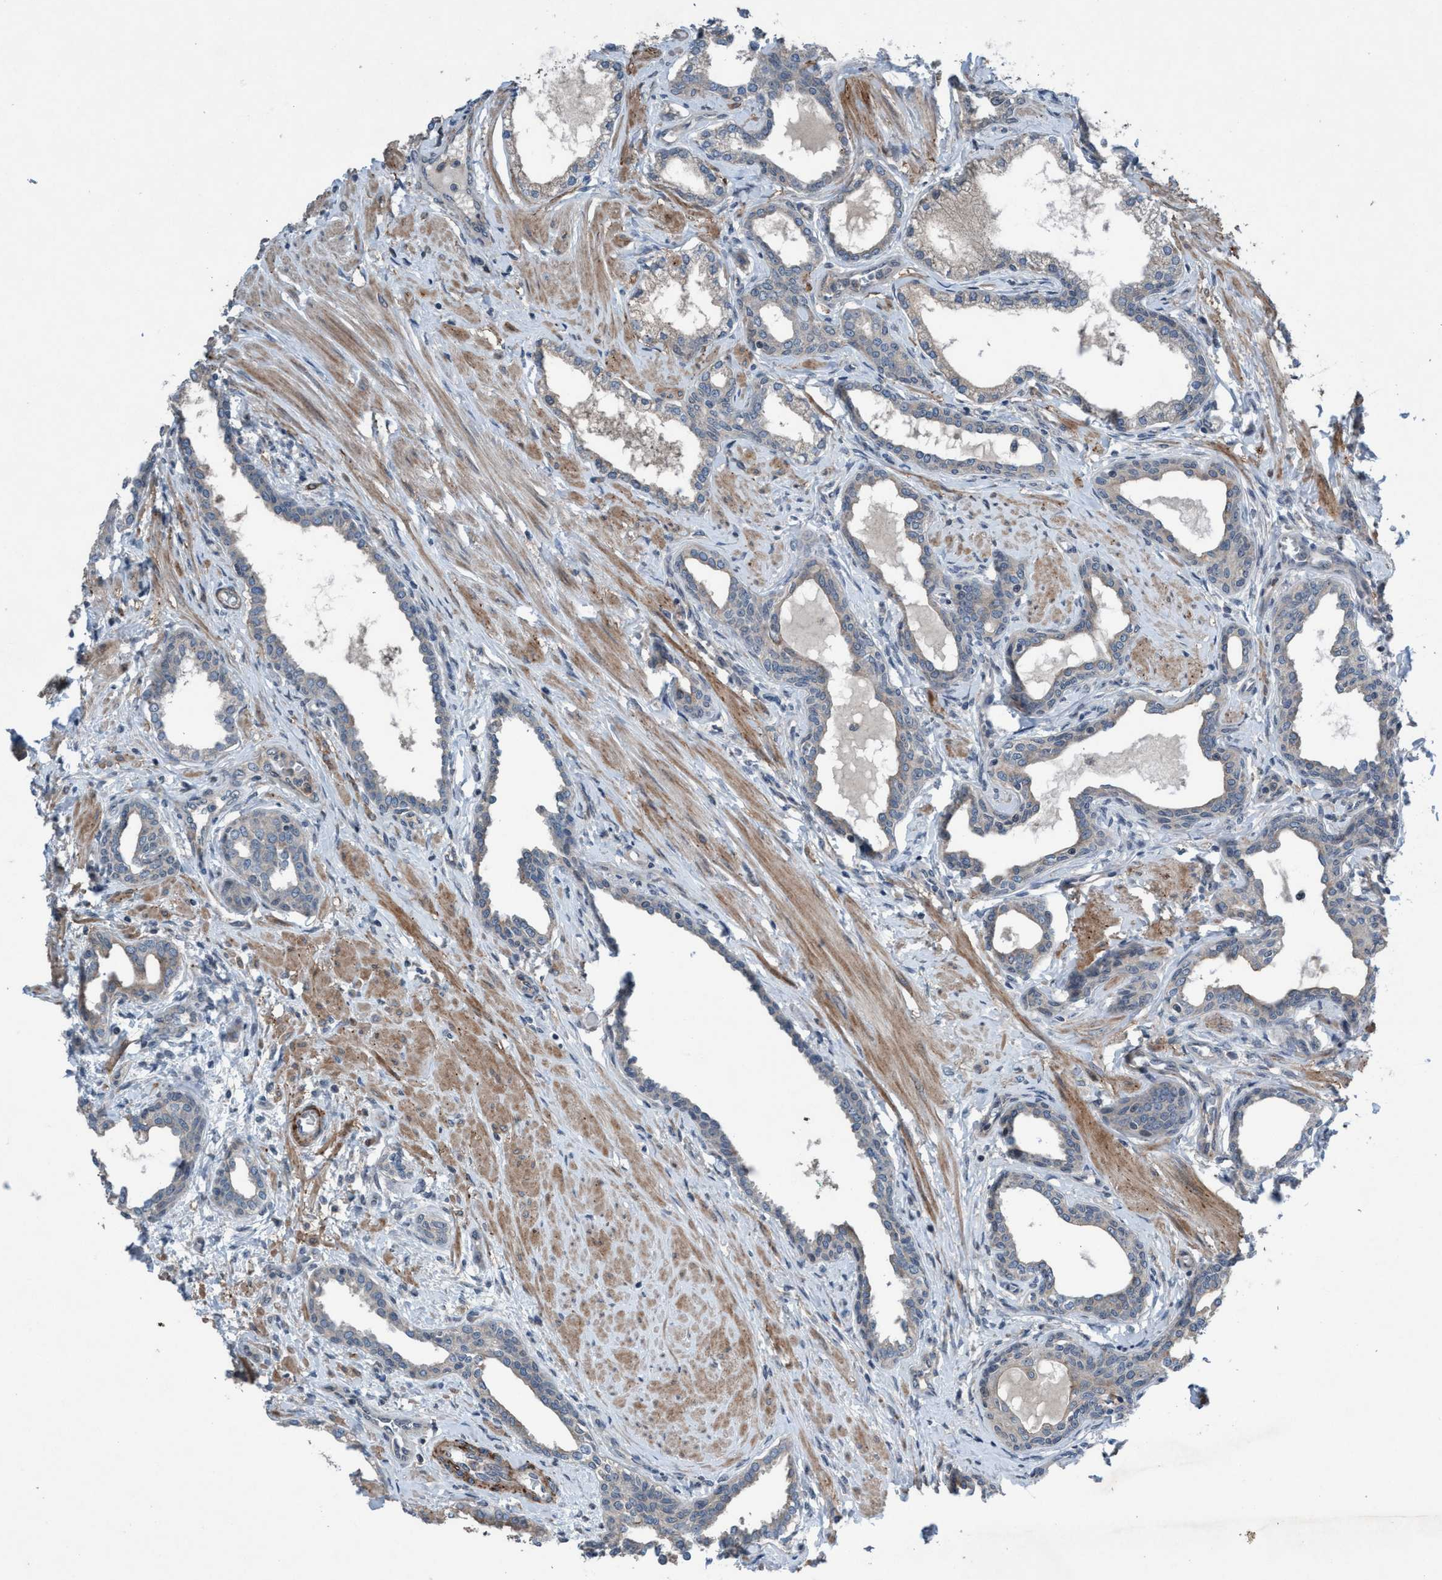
{"staining": {"intensity": "weak", "quantity": "<25%", "location": "cytoplasmic/membranous"}, "tissue": "prostate cancer", "cell_type": "Tumor cells", "image_type": "cancer", "snomed": [{"axis": "morphology", "description": "Adenocarcinoma, High grade"}, {"axis": "topography", "description": "Prostate"}], "caption": "A histopathology image of human adenocarcinoma (high-grade) (prostate) is negative for staining in tumor cells.", "gene": "NISCH", "patient": {"sex": "male", "age": 52}}